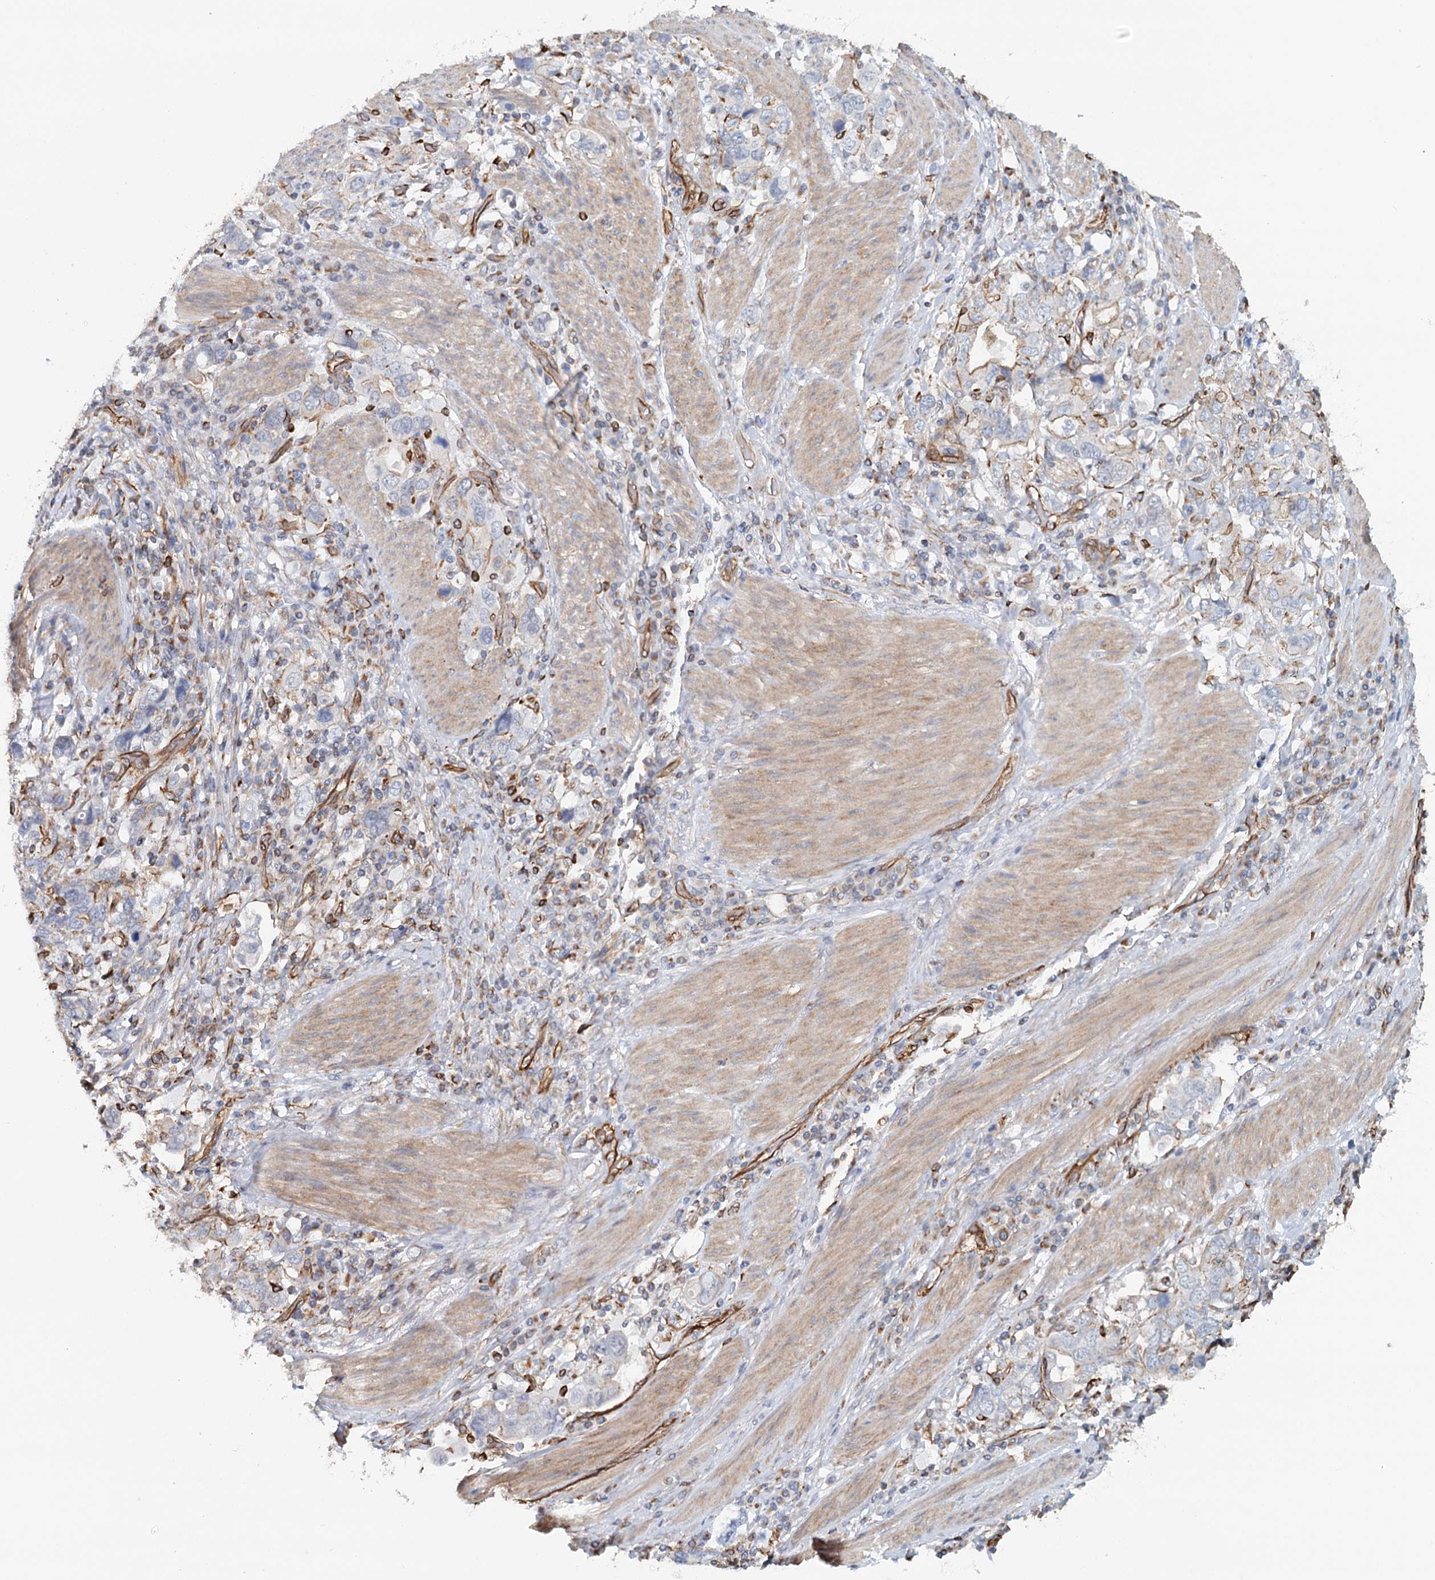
{"staining": {"intensity": "moderate", "quantity": "25%-75%", "location": "cytoplasmic/membranous"}, "tissue": "stomach cancer", "cell_type": "Tumor cells", "image_type": "cancer", "snomed": [{"axis": "morphology", "description": "Adenocarcinoma, NOS"}, {"axis": "topography", "description": "Stomach, upper"}], "caption": "Moderate cytoplasmic/membranous protein staining is present in approximately 25%-75% of tumor cells in stomach adenocarcinoma.", "gene": "SYNPO", "patient": {"sex": "male", "age": 62}}